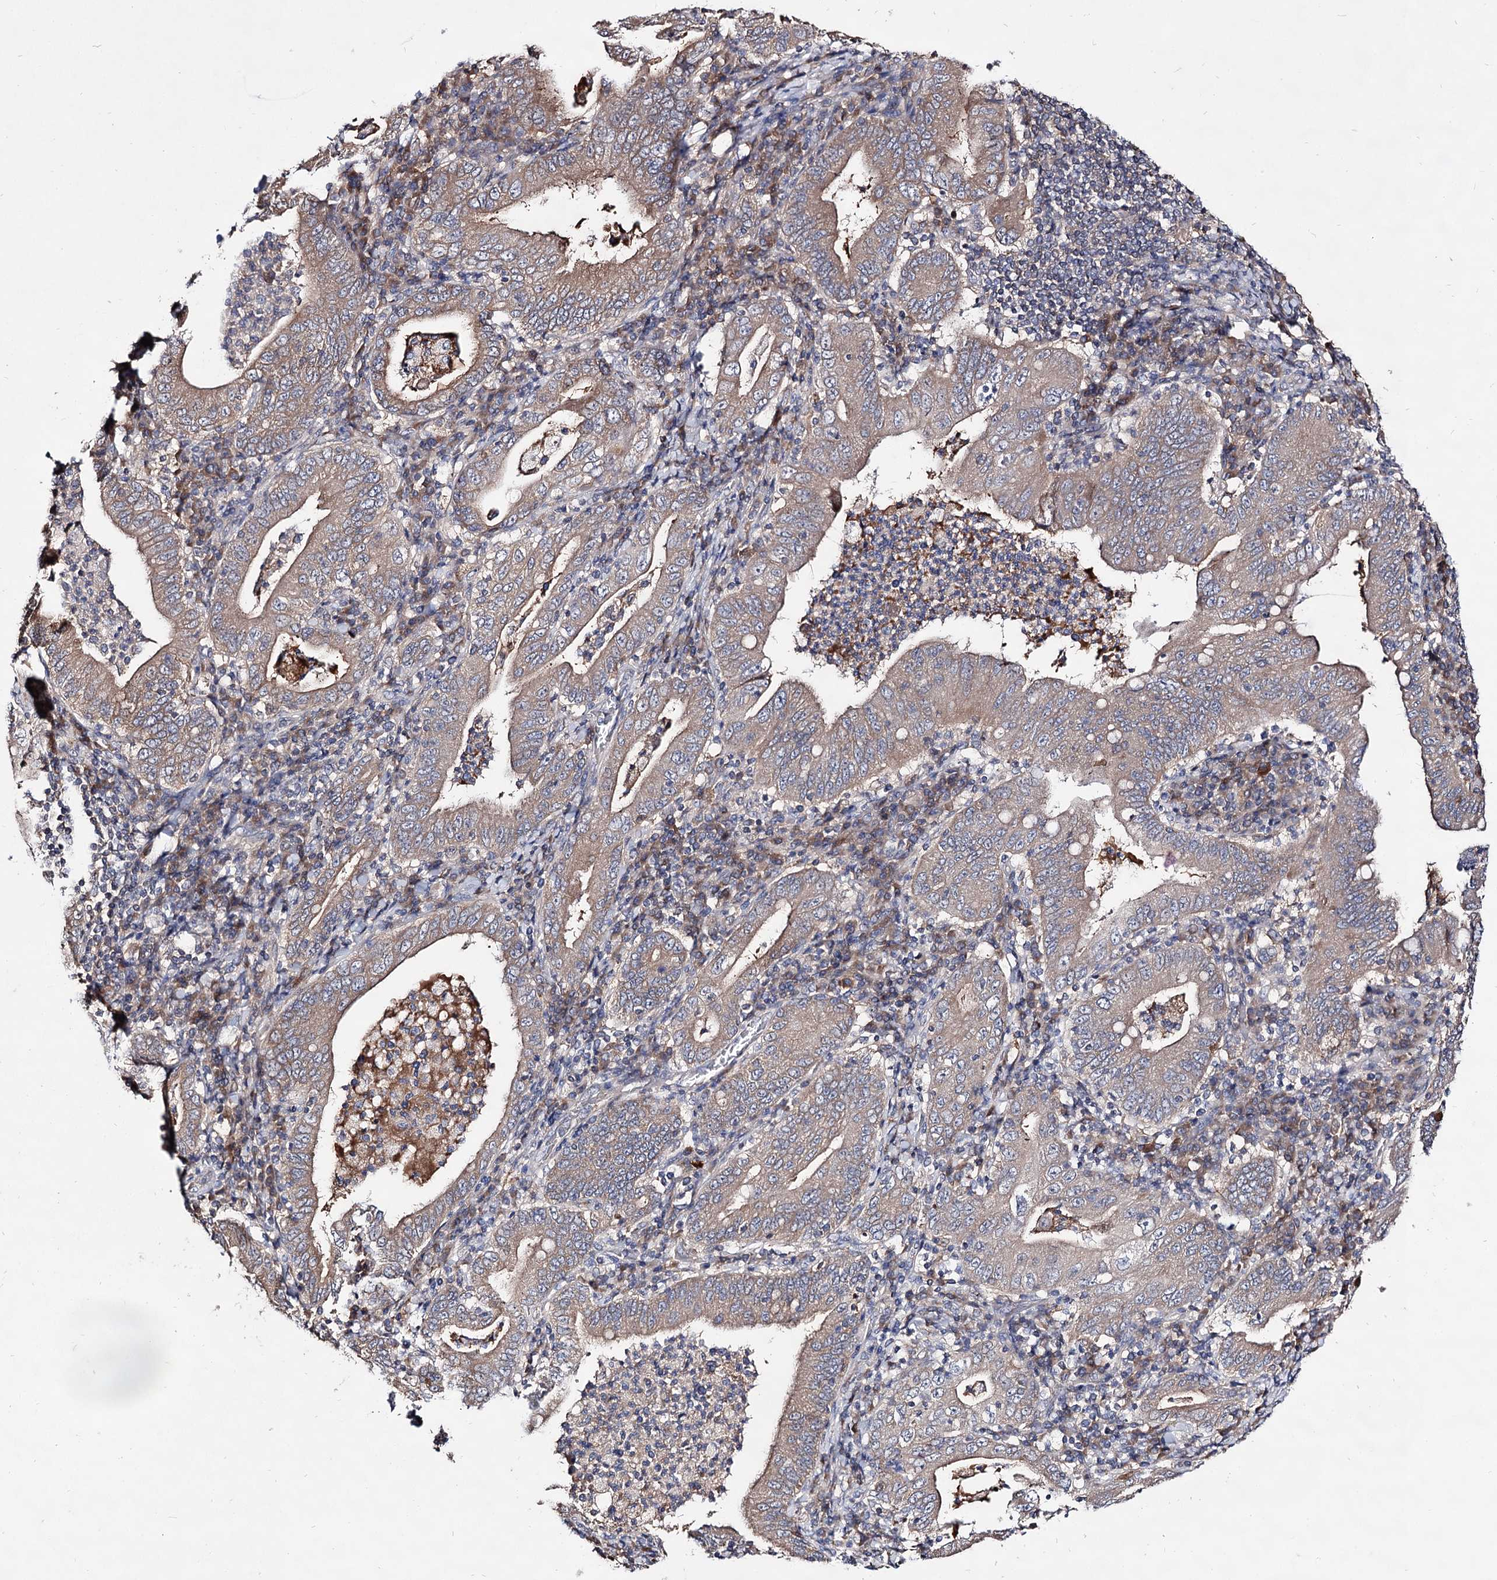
{"staining": {"intensity": "moderate", "quantity": ">75%", "location": "cytoplasmic/membranous"}, "tissue": "stomach cancer", "cell_type": "Tumor cells", "image_type": "cancer", "snomed": [{"axis": "morphology", "description": "Normal tissue, NOS"}, {"axis": "morphology", "description": "Adenocarcinoma, NOS"}, {"axis": "topography", "description": "Esophagus"}, {"axis": "topography", "description": "Stomach, upper"}, {"axis": "topography", "description": "Peripheral nerve tissue"}], "caption": "Immunohistochemistry histopathology image of neoplastic tissue: stomach cancer (adenocarcinoma) stained using immunohistochemistry (IHC) shows medium levels of moderate protein expression localized specifically in the cytoplasmic/membranous of tumor cells, appearing as a cytoplasmic/membranous brown color.", "gene": "ARFIP2", "patient": {"sex": "male", "age": 62}}